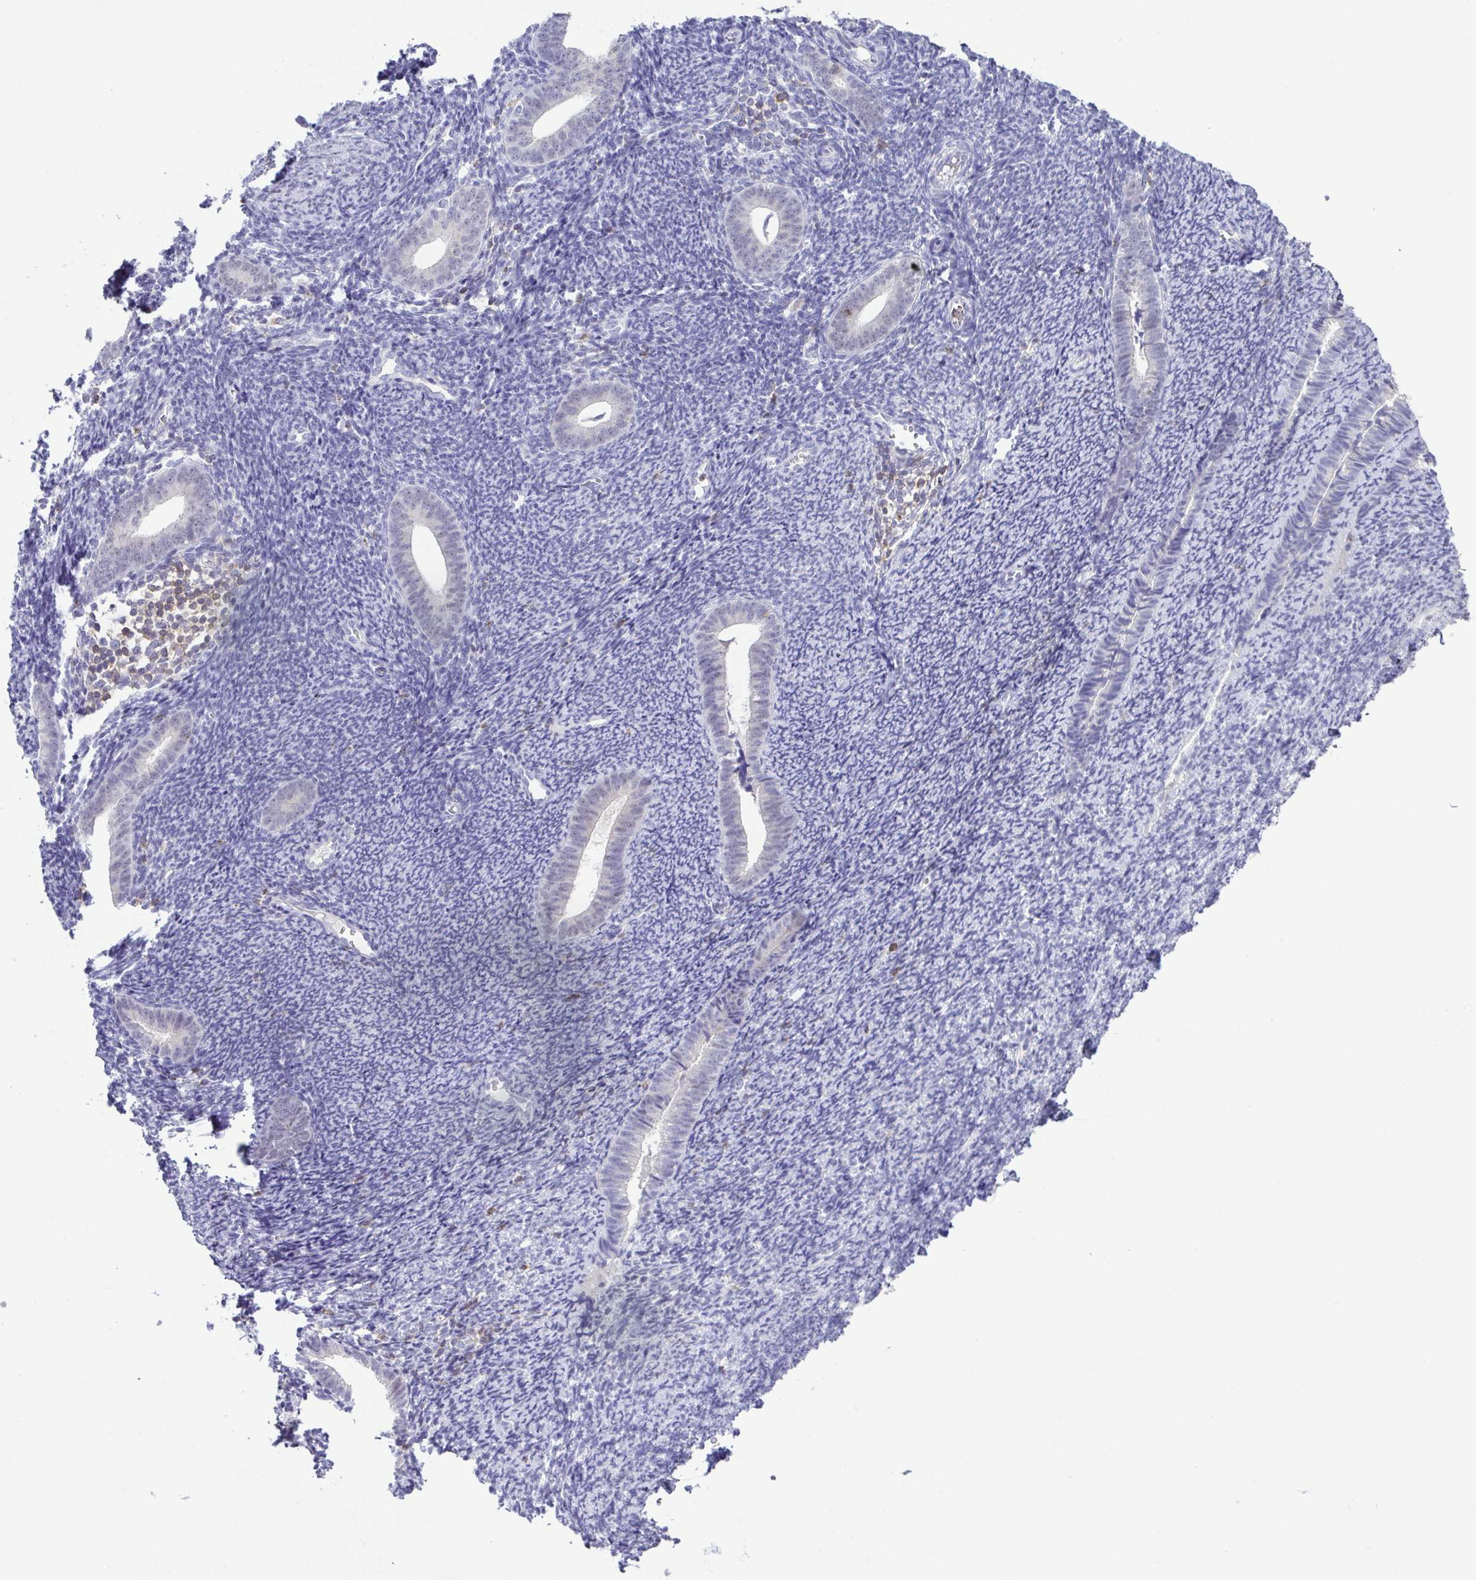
{"staining": {"intensity": "negative", "quantity": "none", "location": "none"}, "tissue": "endometrium", "cell_type": "Cells in endometrial stroma", "image_type": "normal", "snomed": [{"axis": "morphology", "description": "Normal tissue, NOS"}, {"axis": "topography", "description": "Endometrium"}], "caption": "Protein analysis of benign endometrium shows no significant positivity in cells in endometrial stroma. (Brightfield microscopy of DAB (3,3'-diaminobenzidine) immunohistochemistry (IHC) at high magnification).", "gene": "PGLYRP1", "patient": {"sex": "female", "age": 39}}